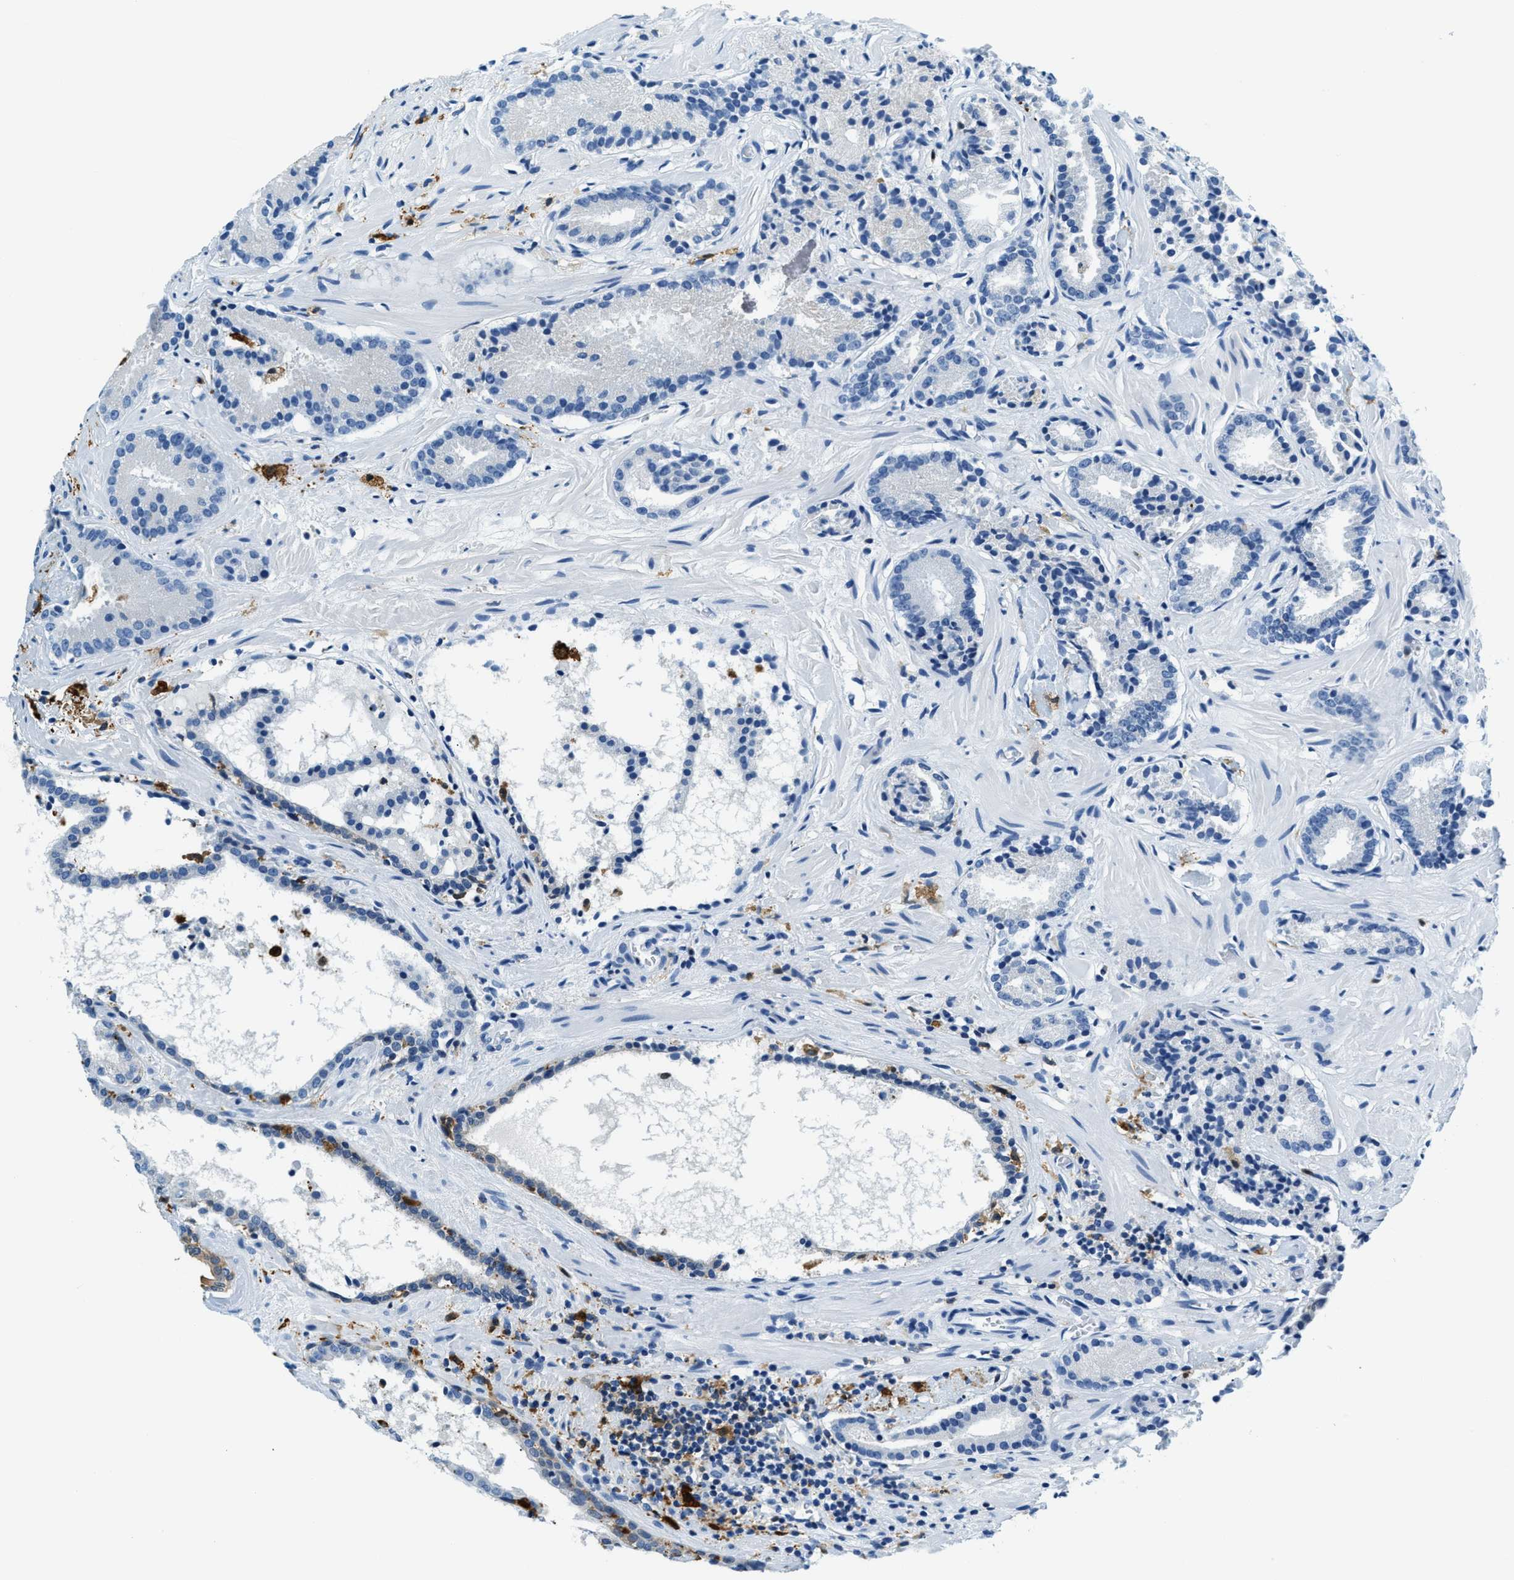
{"staining": {"intensity": "negative", "quantity": "none", "location": "none"}, "tissue": "prostate cancer", "cell_type": "Tumor cells", "image_type": "cancer", "snomed": [{"axis": "morphology", "description": "Adenocarcinoma, Low grade"}, {"axis": "topography", "description": "Prostate"}], "caption": "An immunohistochemistry (IHC) histopathology image of prostate low-grade adenocarcinoma is shown. There is no staining in tumor cells of prostate low-grade adenocarcinoma. The staining was performed using DAB (3,3'-diaminobenzidine) to visualize the protein expression in brown, while the nuclei were stained in blue with hematoxylin (Magnification: 20x).", "gene": "CAPG", "patient": {"sex": "male", "age": 51}}